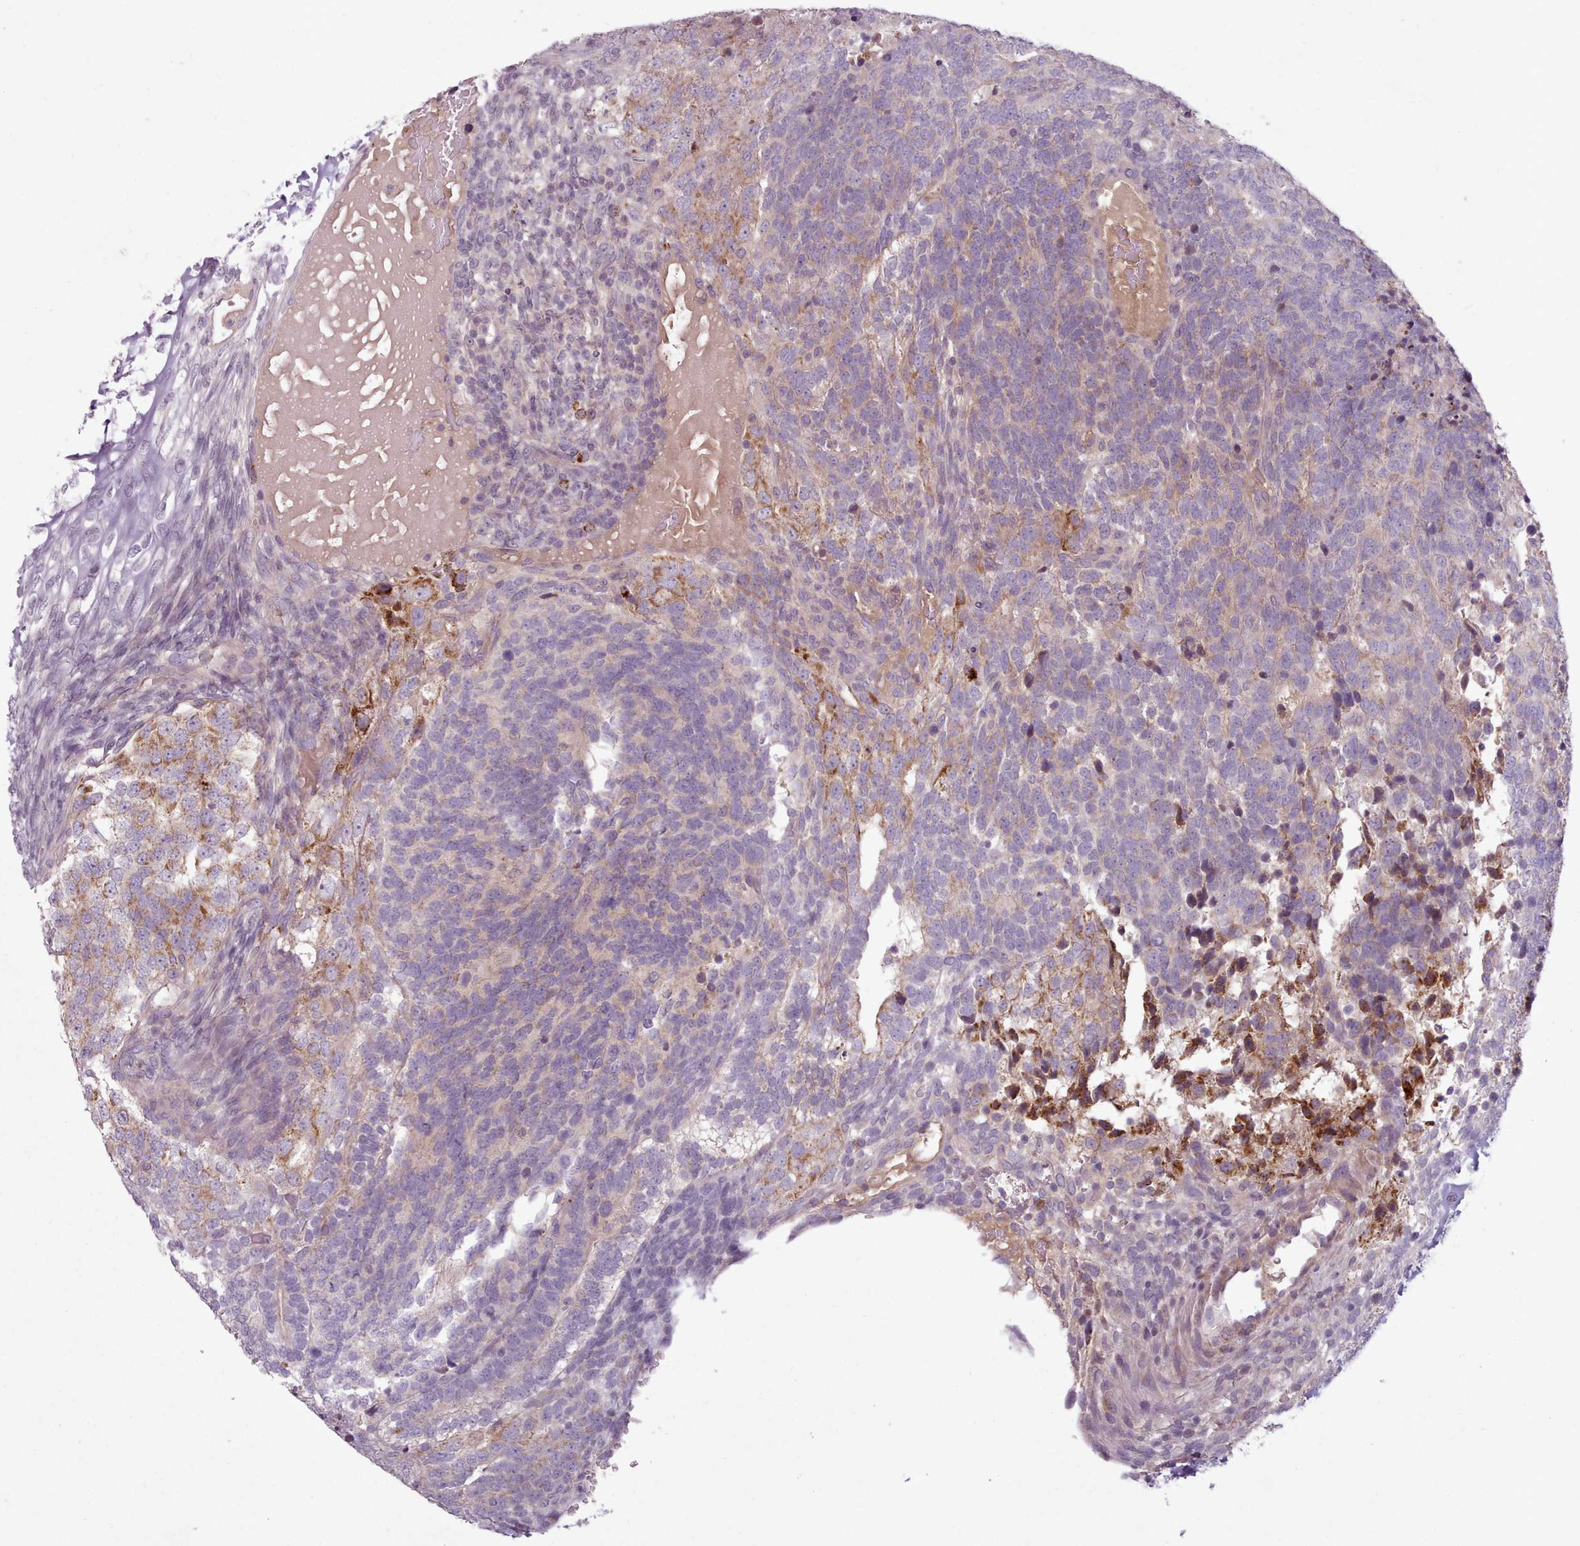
{"staining": {"intensity": "weak", "quantity": "25%-75%", "location": "cytoplasmic/membranous"}, "tissue": "testis cancer", "cell_type": "Tumor cells", "image_type": "cancer", "snomed": [{"axis": "morphology", "description": "Carcinoma, Embryonal, NOS"}, {"axis": "topography", "description": "Testis"}], "caption": "Immunohistochemical staining of human embryonal carcinoma (testis) exhibits low levels of weak cytoplasmic/membranous staining in approximately 25%-75% of tumor cells.", "gene": "LAPTM5", "patient": {"sex": "male", "age": 23}}